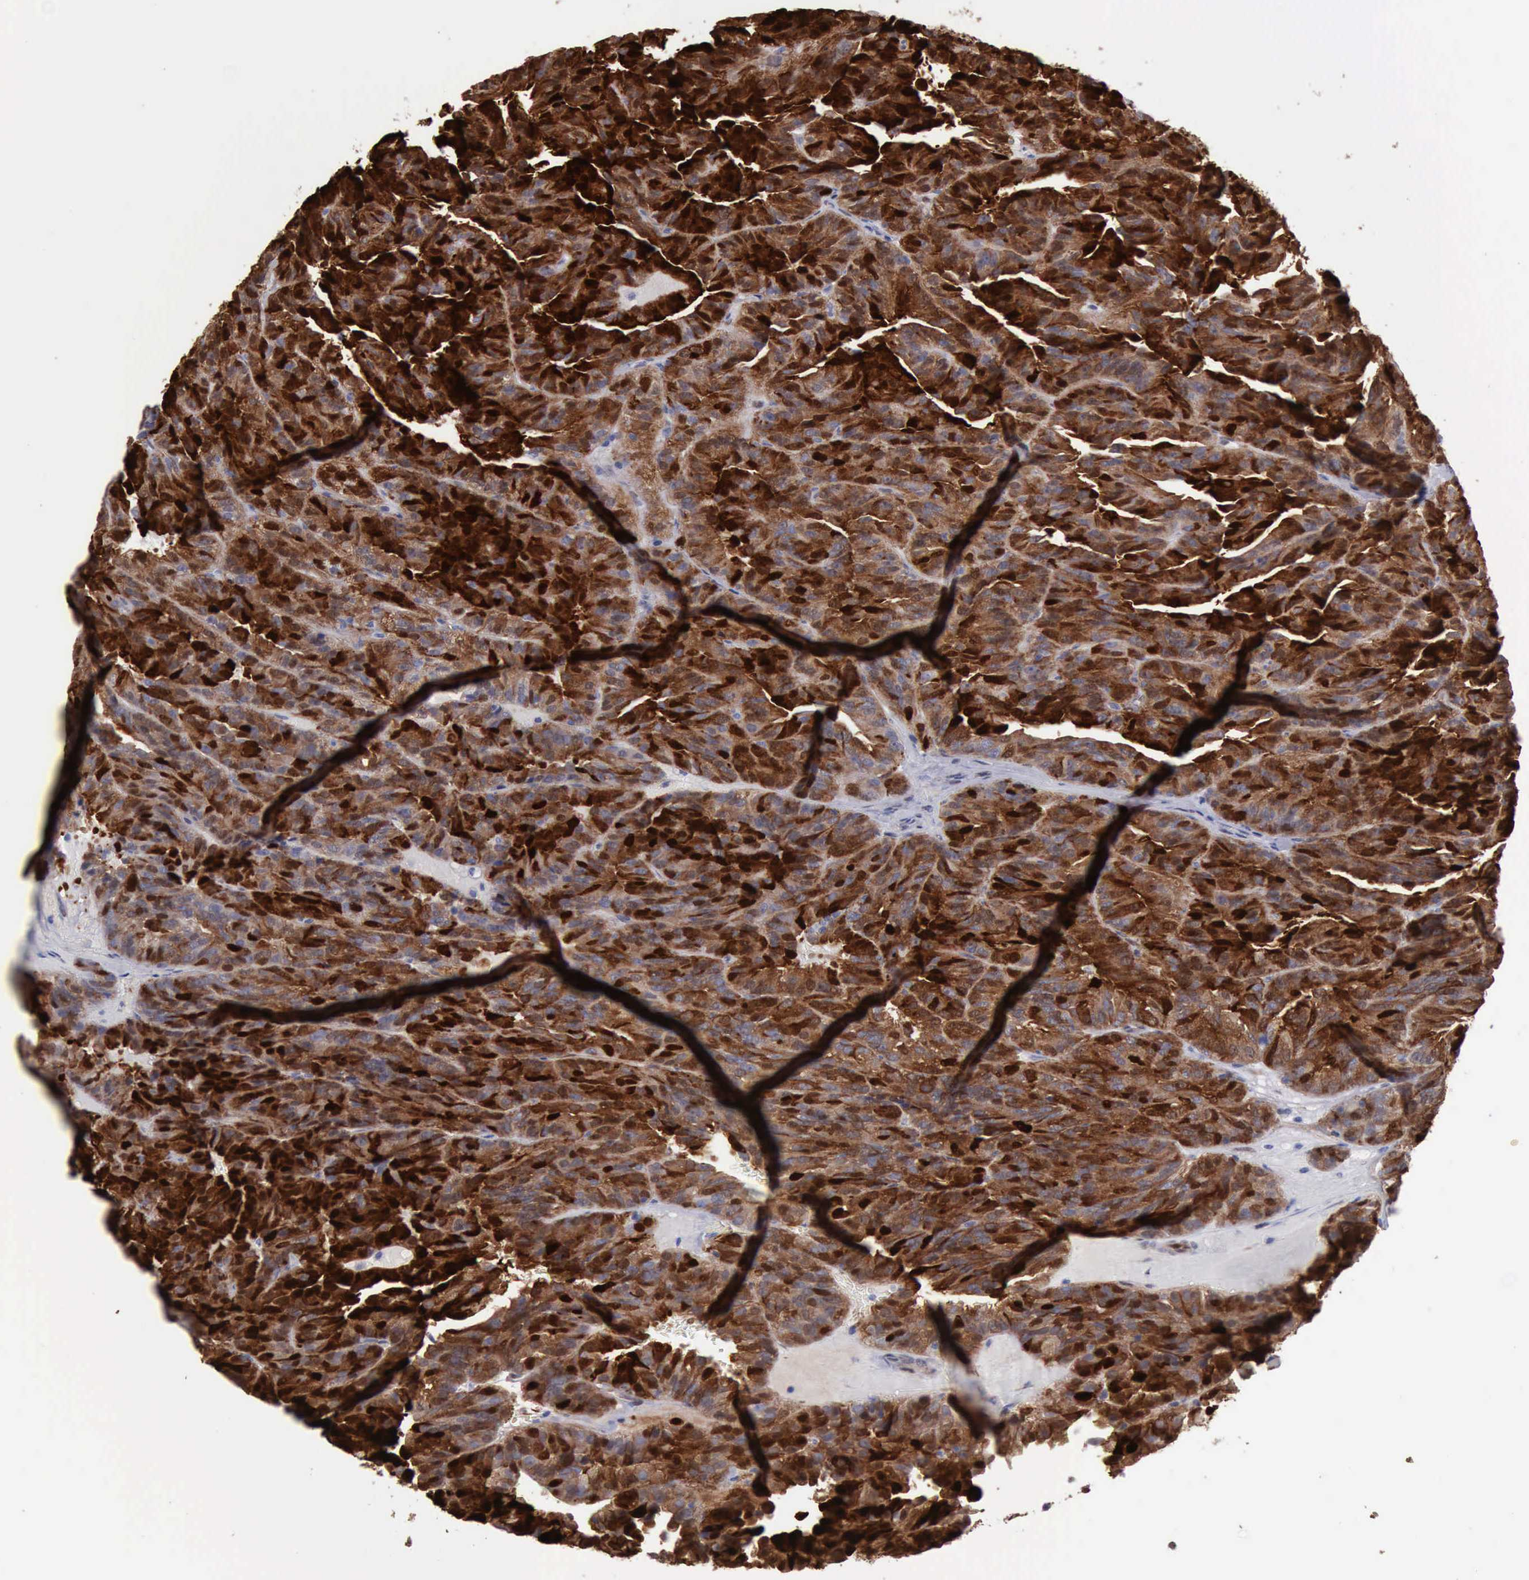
{"staining": {"intensity": "strong", "quantity": ">75%", "location": "cytoplasmic/membranous,nuclear"}, "tissue": "renal cancer", "cell_type": "Tumor cells", "image_type": "cancer", "snomed": [{"axis": "morphology", "description": "Adenocarcinoma, NOS"}, {"axis": "topography", "description": "Kidney"}], "caption": "Immunohistochemical staining of renal adenocarcinoma demonstrates high levels of strong cytoplasmic/membranous and nuclear expression in about >75% of tumor cells.", "gene": "FHL1", "patient": {"sex": "male", "age": 46}}